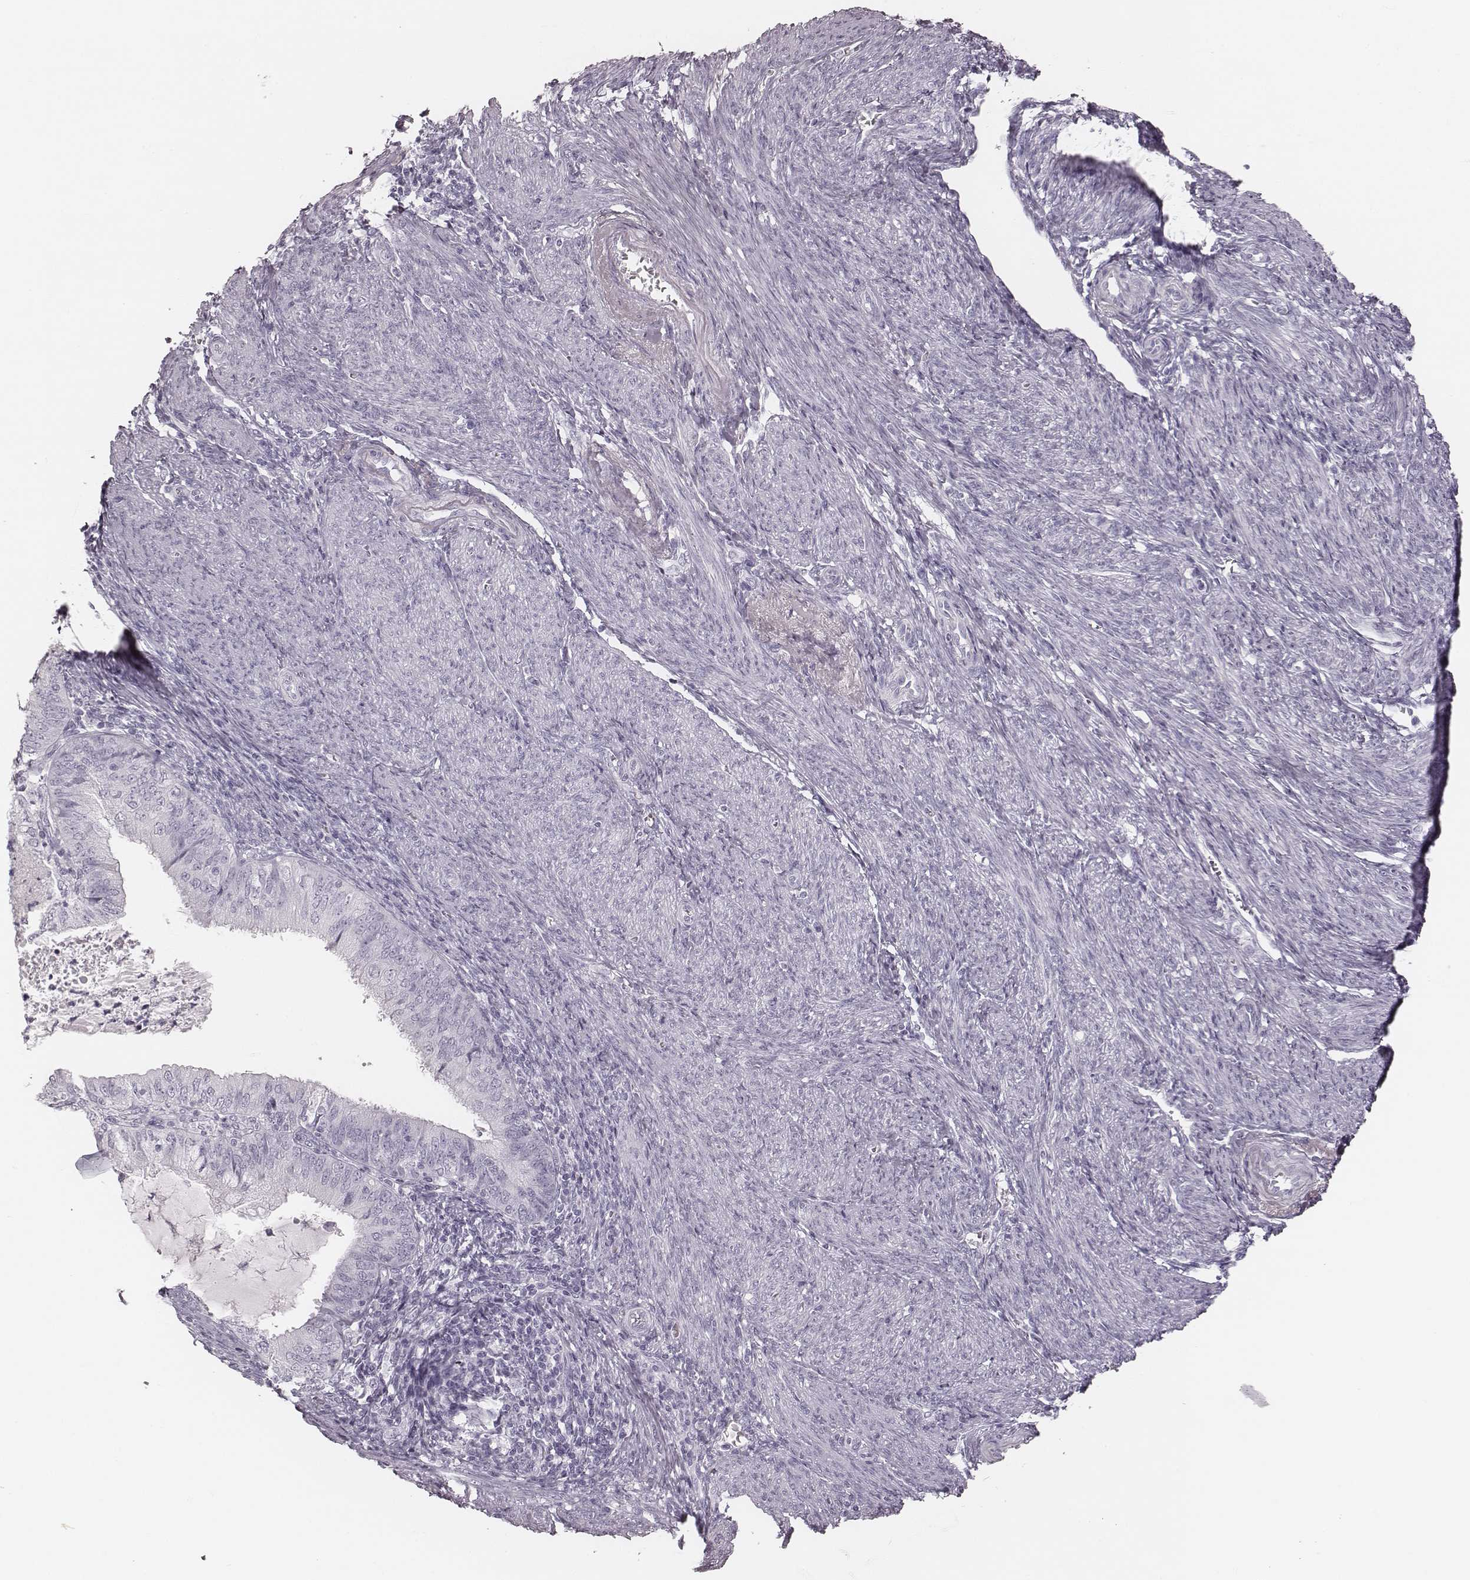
{"staining": {"intensity": "negative", "quantity": "none", "location": "none"}, "tissue": "endometrial cancer", "cell_type": "Tumor cells", "image_type": "cancer", "snomed": [{"axis": "morphology", "description": "Adenocarcinoma, NOS"}, {"axis": "topography", "description": "Endometrium"}], "caption": "Immunohistochemical staining of human endometrial adenocarcinoma demonstrates no significant positivity in tumor cells. (DAB (3,3'-diaminobenzidine) immunohistochemistry (IHC), high magnification).", "gene": "MSX1", "patient": {"sex": "female", "age": 57}}